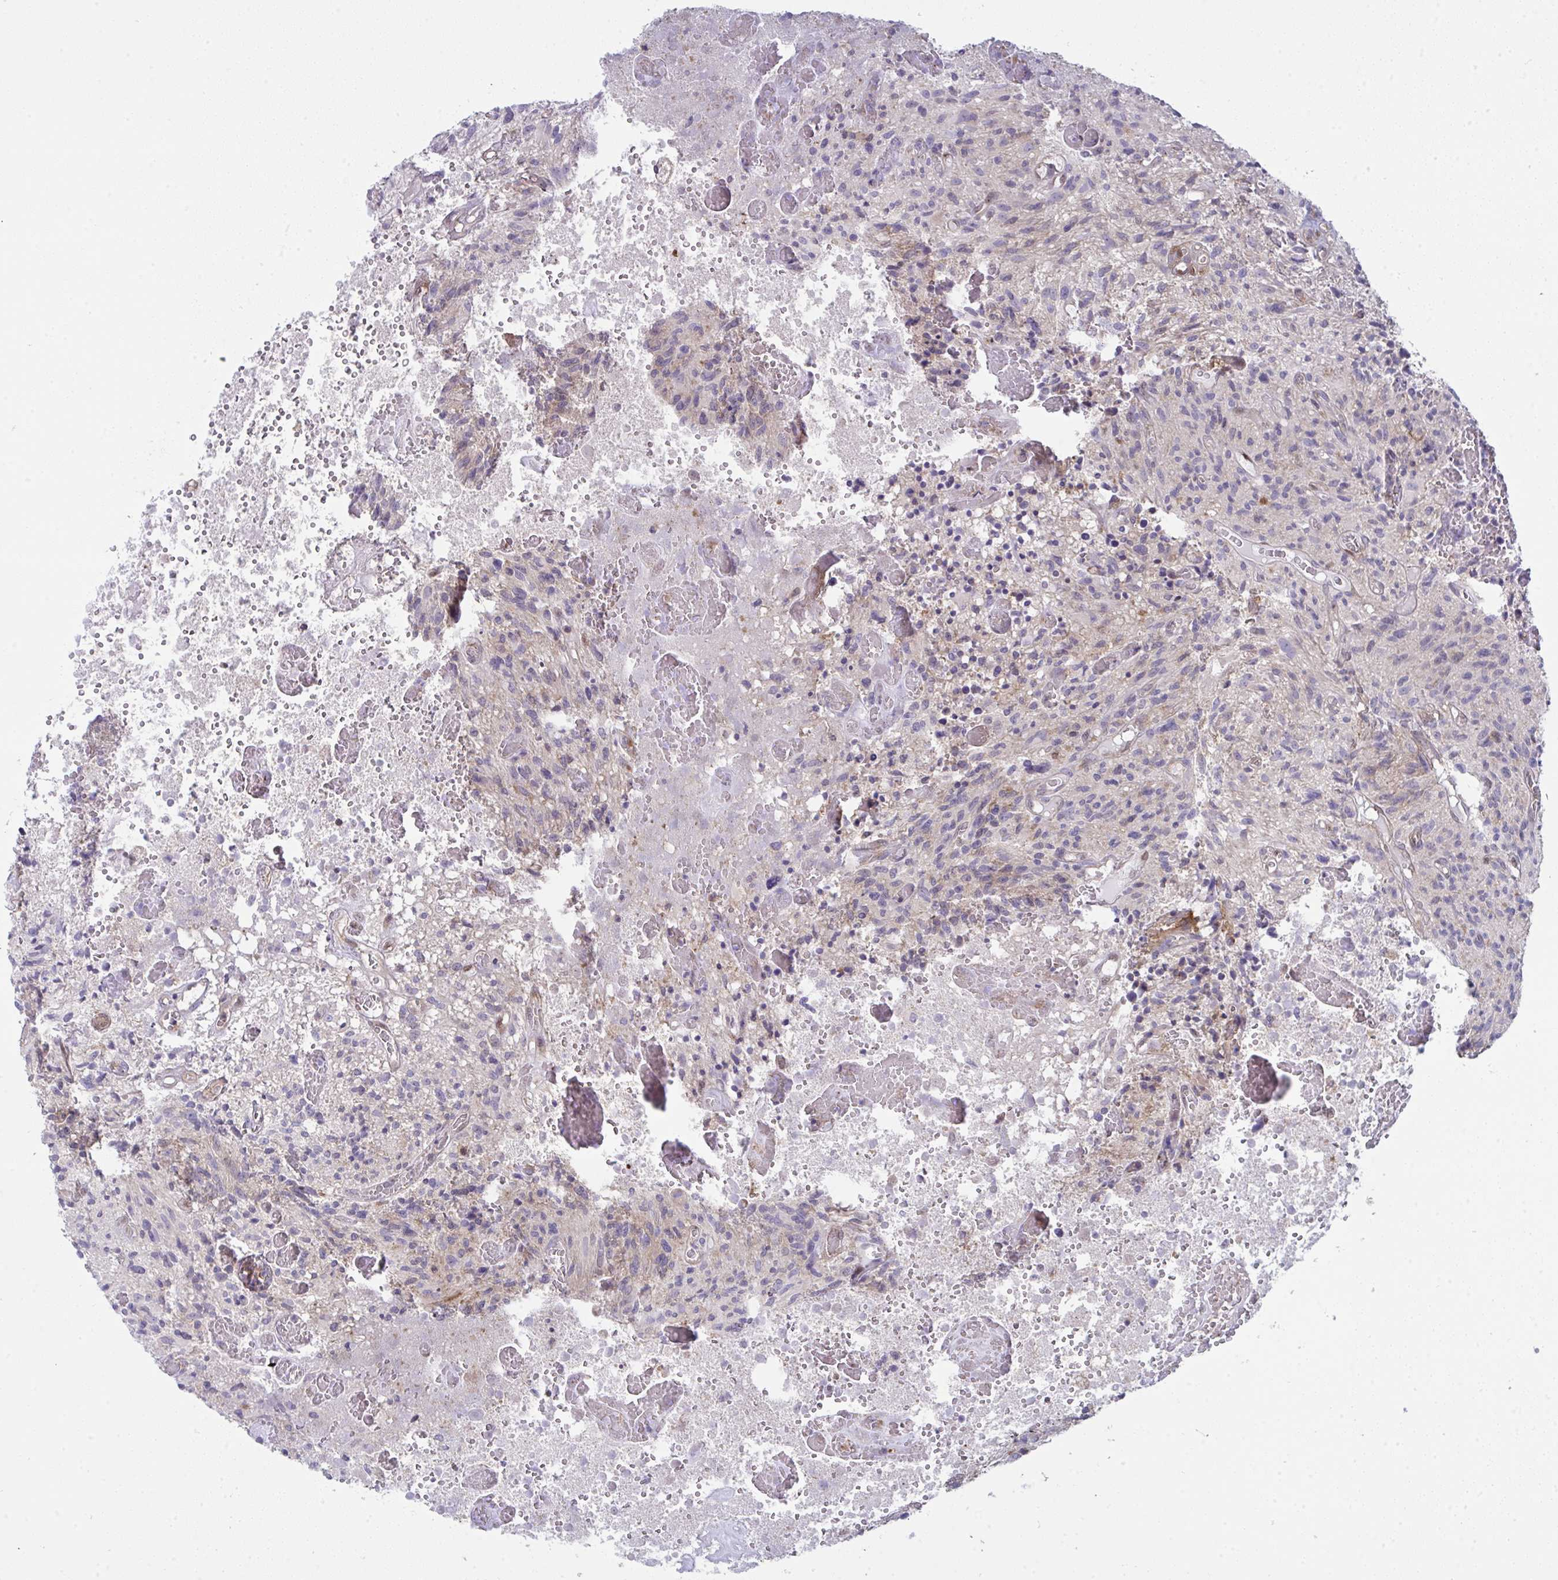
{"staining": {"intensity": "moderate", "quantity": "<25%", "location": "cytoplasmic/membranous"}, "tissue": "glioma", "cell_type": "Tumor cells", "image_type": "cancer", "snomed": [{"axis": "morphology", "description": "Glioma, malignant, High grade"}, {"axis": "topography", "description": "Brain"}], "caption": "A histopathology image showing moderate cytoplasmic/membranous staining in about <25% of tumor cells in glioma, as visualized by brown immunohistochemical staining.", "gene": "ALDH16A1", "patient": {"sex": "male", "age": 75}}